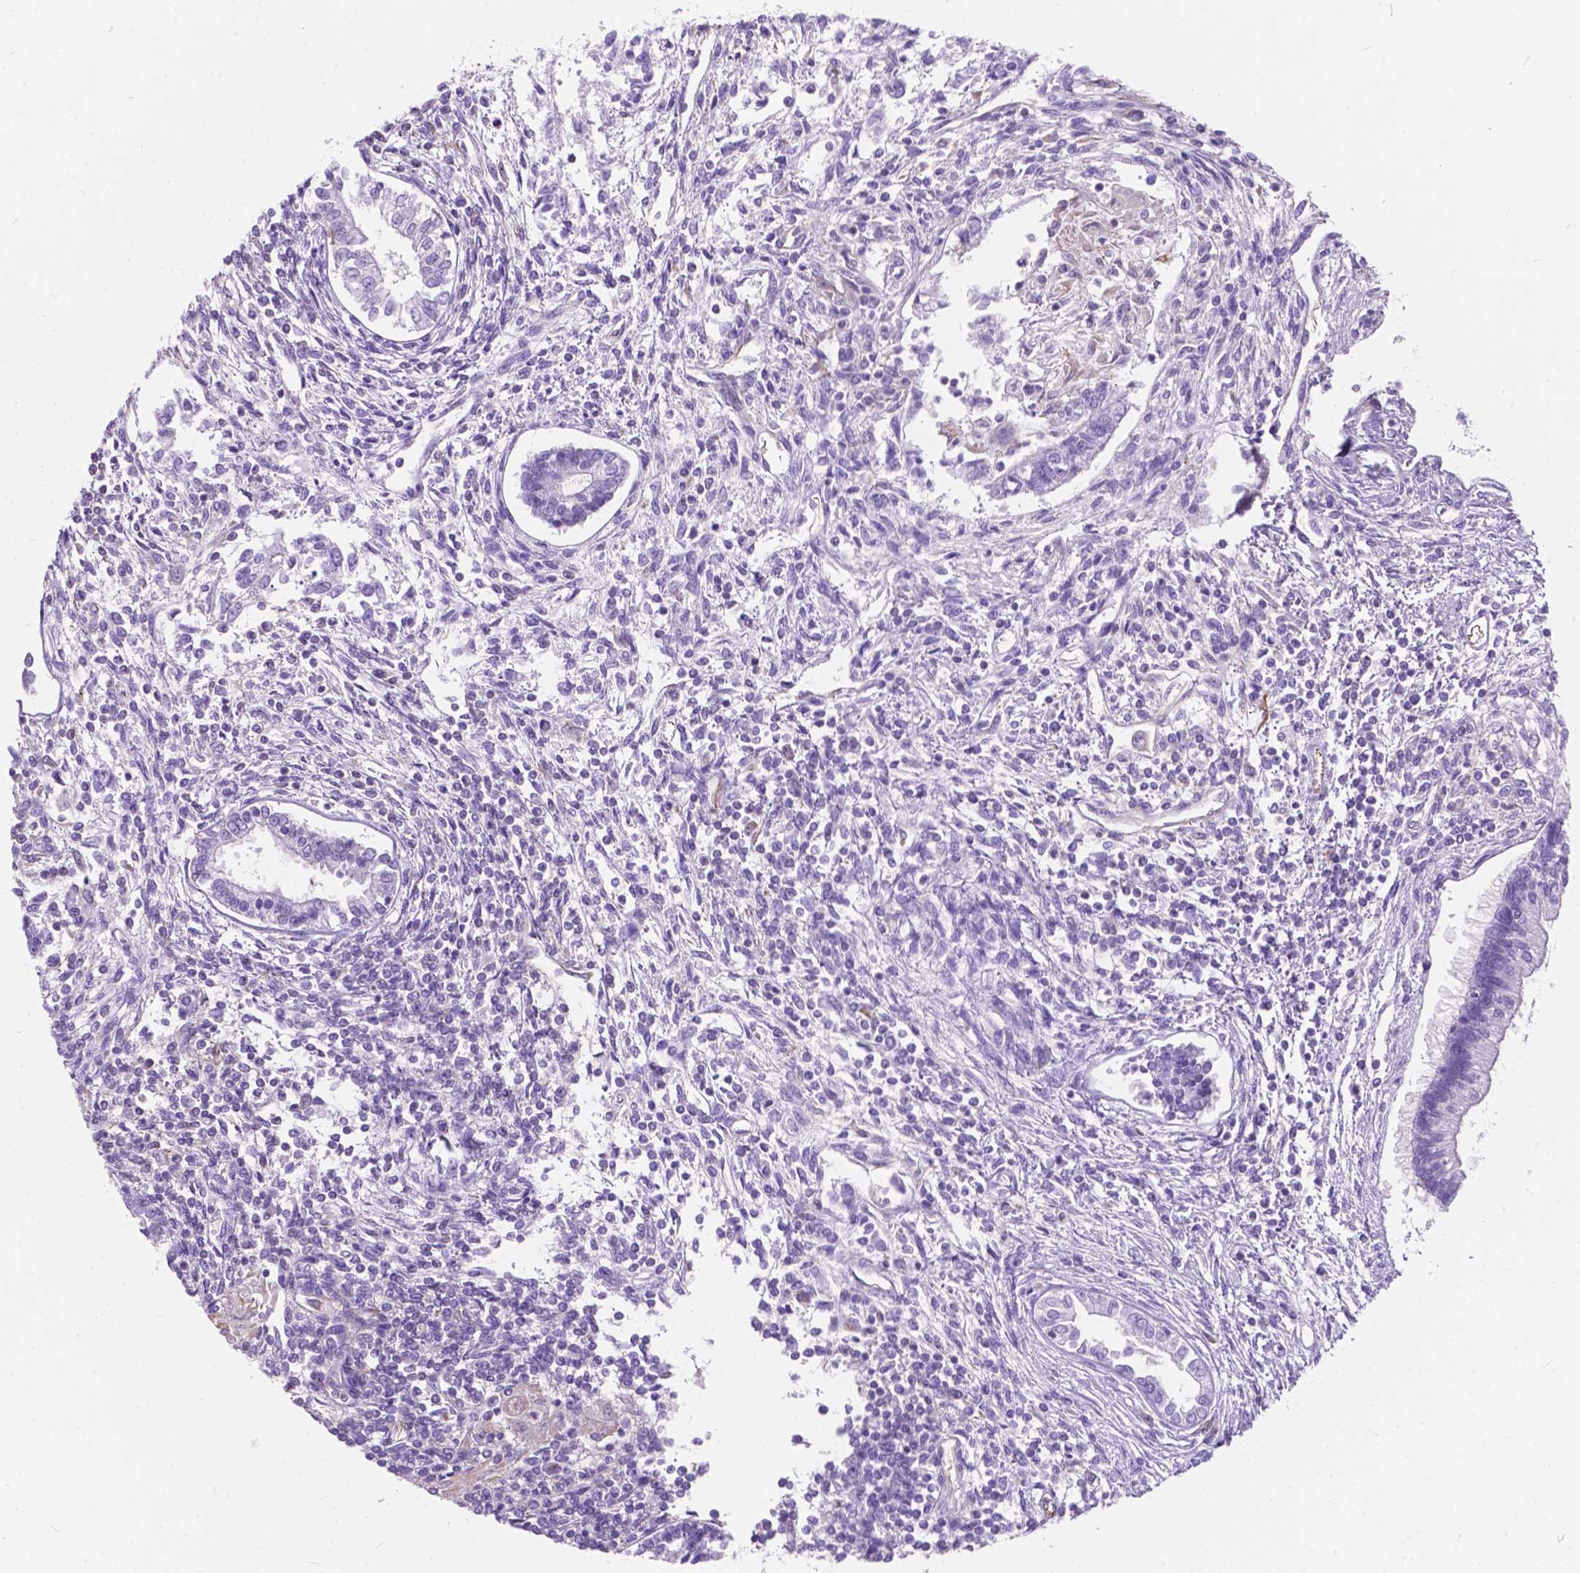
{"staining": {"intensity": "negative", "quantity": "none", "location": "none"}, "tissue": "testis cancer", "cell_type": "Tumor cells", "image_type": "cancer", "snomed": [{"axis": "morphology", "description": "Carcinoma, Embryonal, NOS"}, {"axis": "topography", "description": "Testis"}], "caption": "This is an immunohistochemistry micrograph of human testis embryonal carcinoma. There is no positivity in tumor cells.", "gene": "AMOT", "patient": {"sex": "male", "age": 37}}